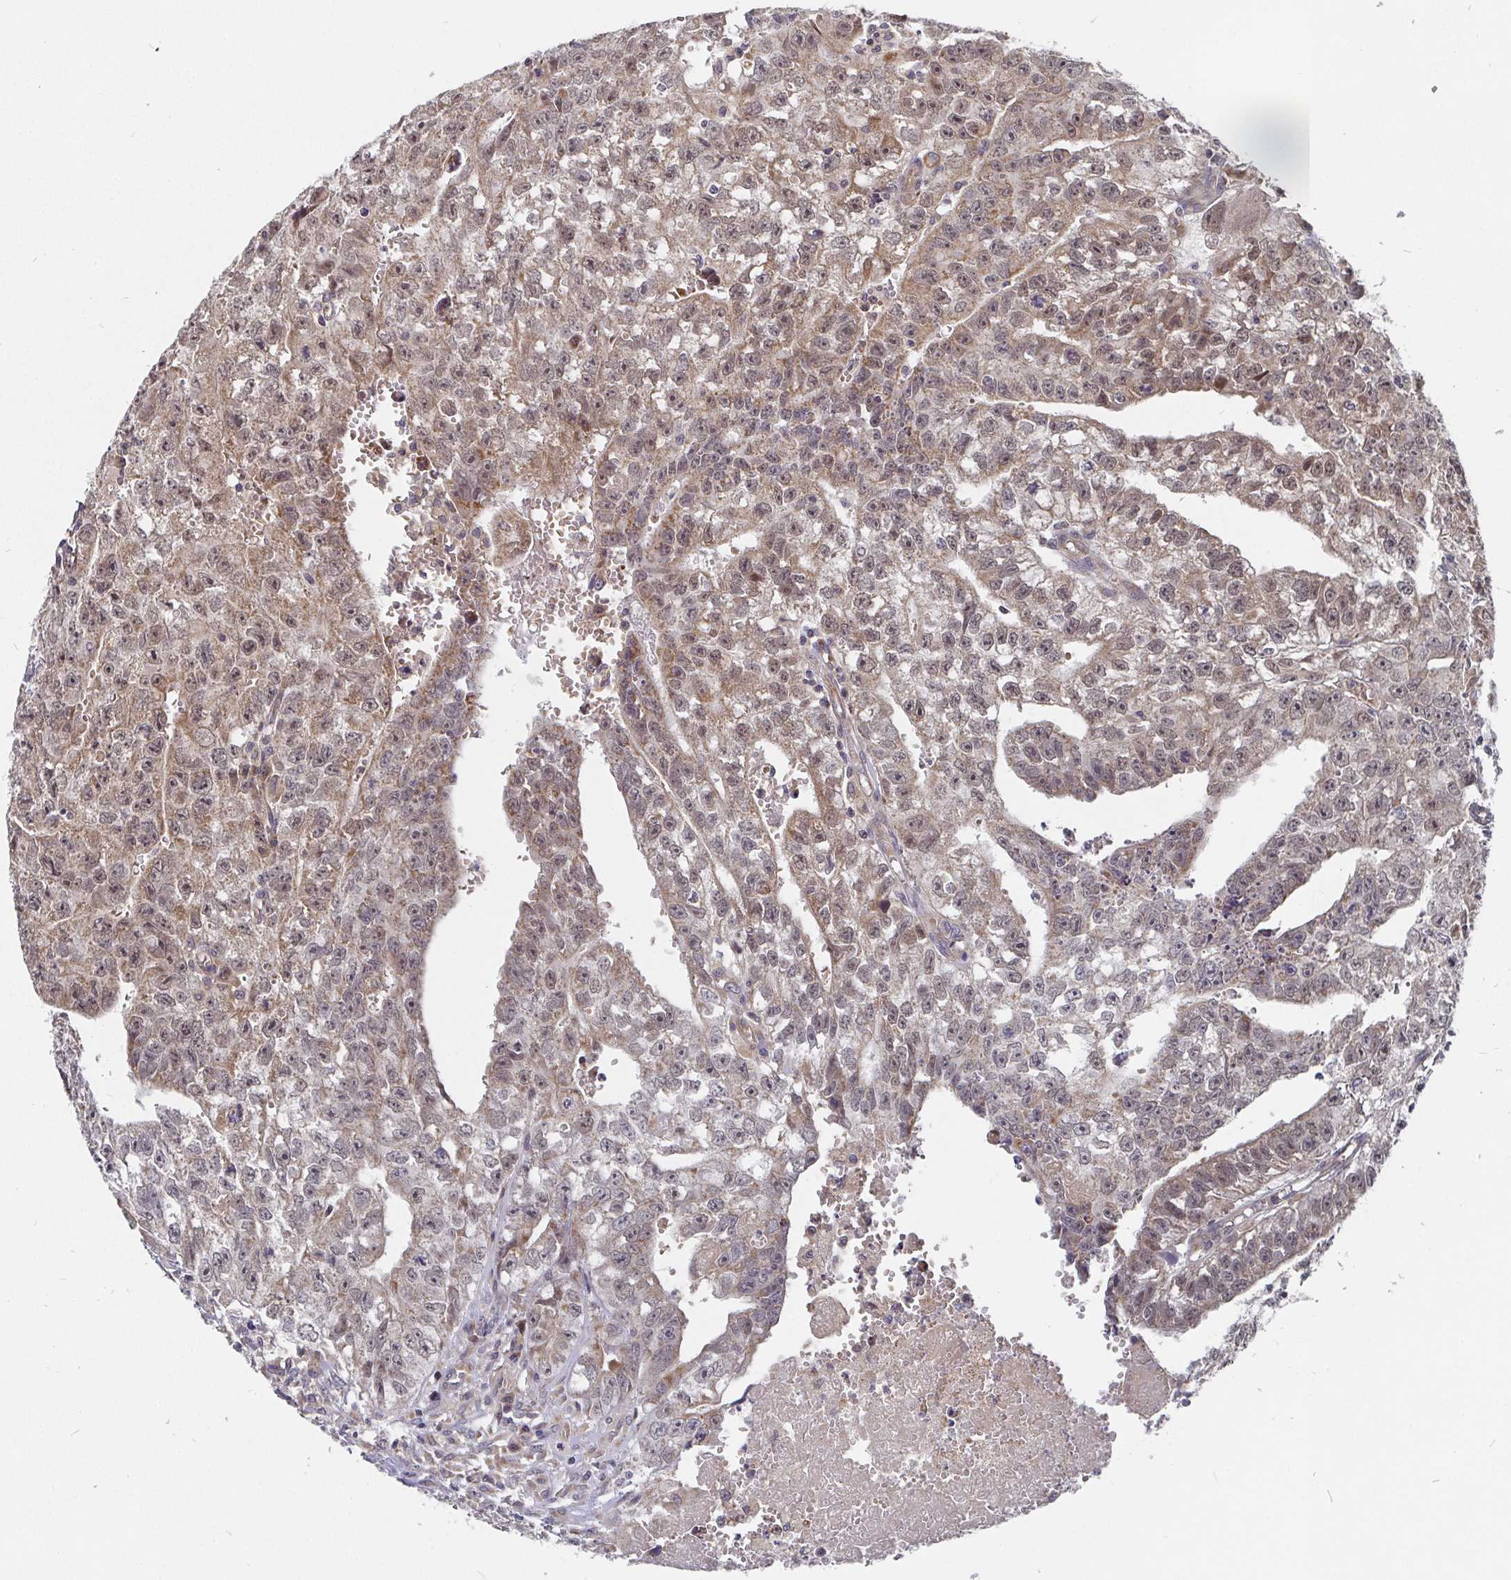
{"staining": {"intensity": "weak", "quantity": "25%-75%", "location": "cytoplasmic/membranous,nuclear"}, "tissue": "testis cancer", "cell_type": "Tumor cells", "image_type": "cancer", "snomed": [{"axis": "morphology", "description": "Carcinoma, Embryonal, NOS"}, {"axis": "morphology", "description": "Teratoma, malignant, NOS"}, {"axis": "topography", "description": "Testis"}], "caption": "Immunohistochemistry (IHC) of testis teratoma (malignant) exhibits low levels of weak cytoplasmic/membranous and nuclear staining in about 25%-75% of tumor cells. The protein is stained brown, and the nuclei are stained in blue (DAB (3,3'-diaminobenzidine) IHC with brightfield microscopy, high magnification).", "gene": "PDF", "patient": {"sex": "male", "age": 24}}